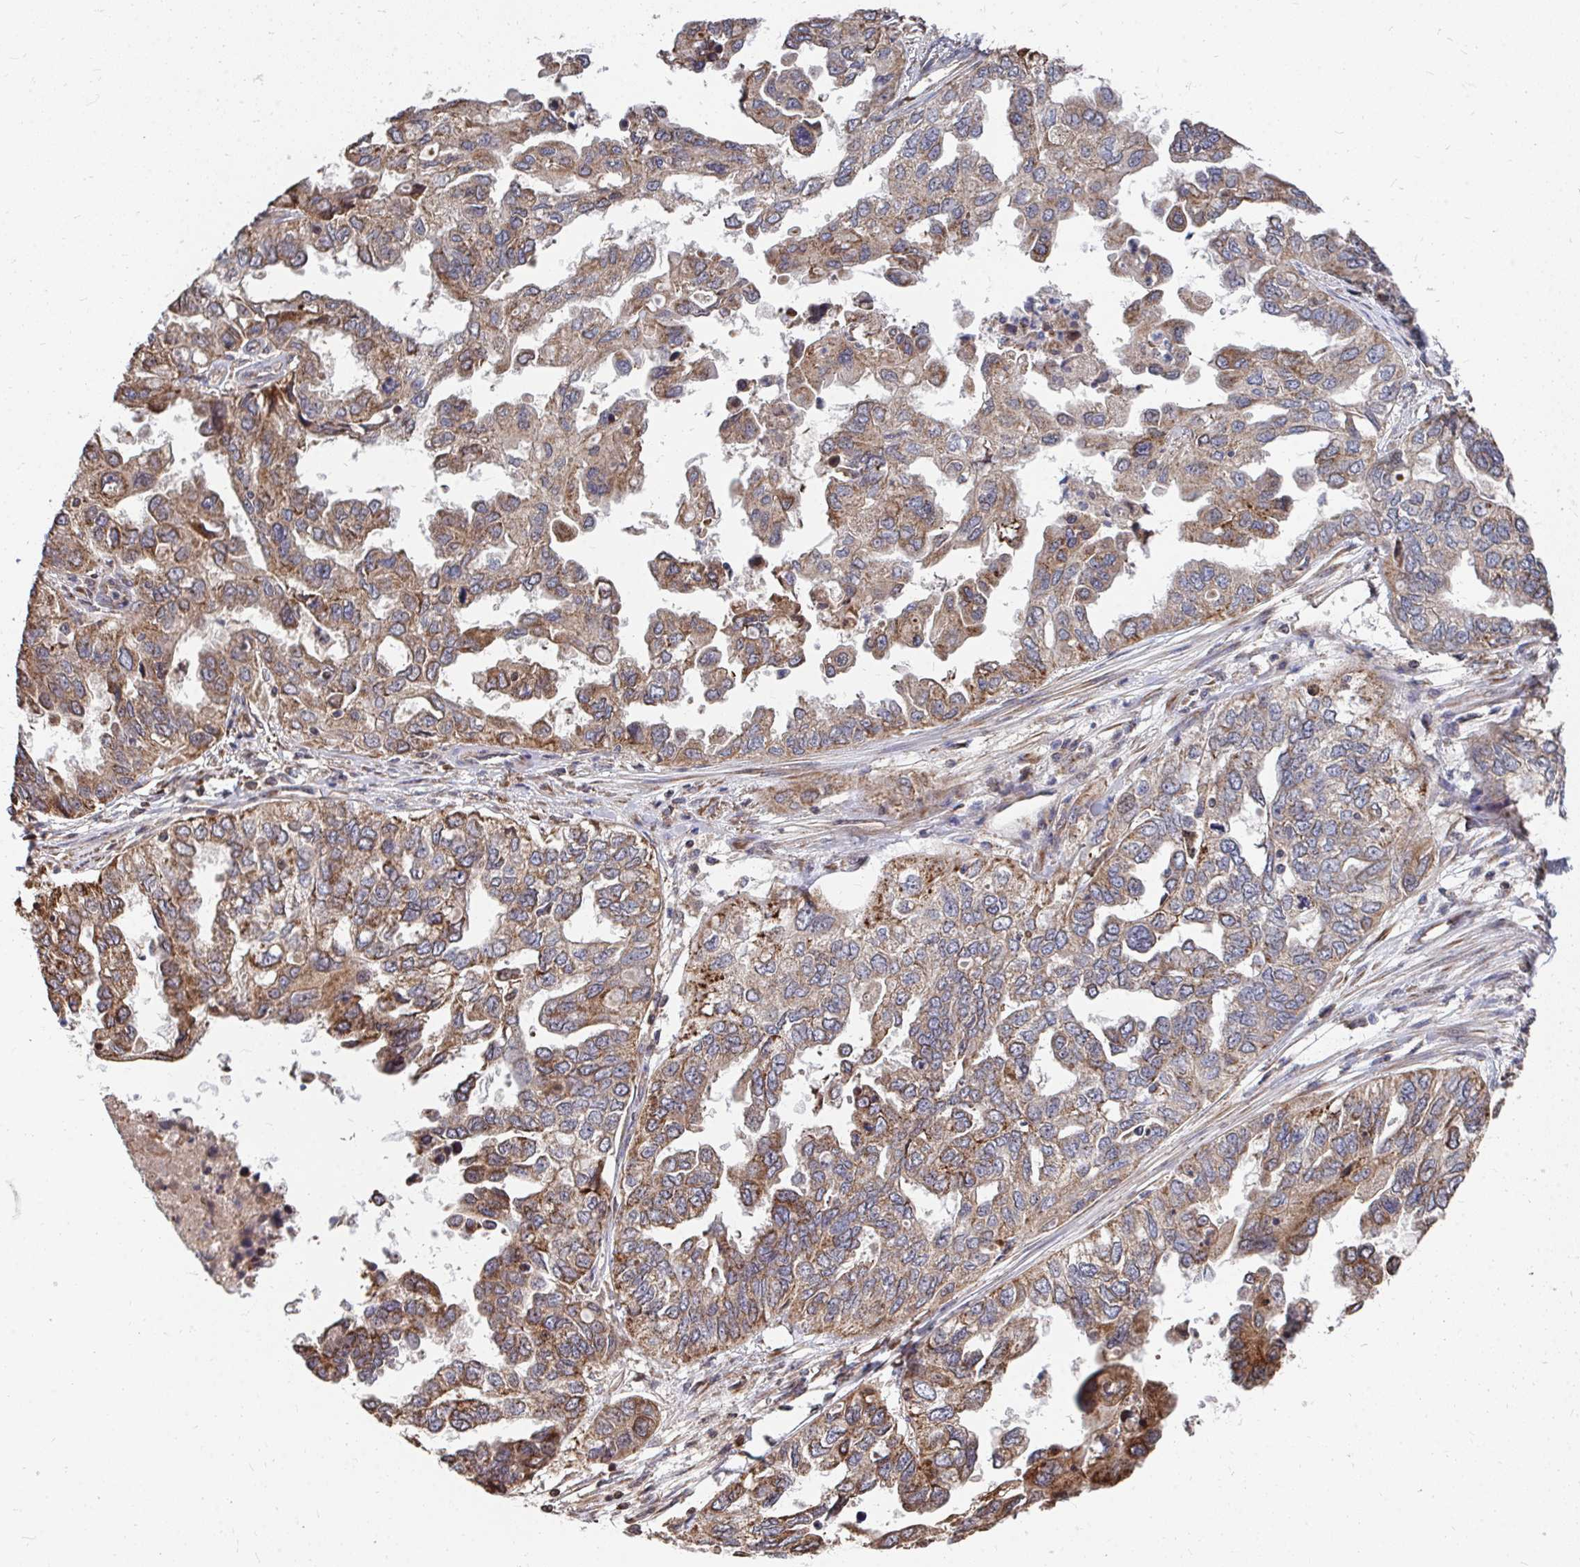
{"staining": {"intensity": "moderate", "quantity": ">75%", "location": "cytoplasmic/membranous"}, "tissue": "ovarian cancer", "cell_type": "Tumor cells", "image_type": "cancer", "snomed": [{"axis": "morphology", "description": "Cystadenocarcinoma, serous, NOS"}, {"axis": "topography", "description": "Ovary"}], "caption": "DAB (3,3'-diaminobenzidine) immunohistochemical staining of ovarian cancer exhibits moderate cytoplasmic/membranous protein staining in approximately >75% of tumor cells. The protein is shown in brown color, while the nuclei are stained blue.", "gene": "FAM89A", "patient": {"sex": "female", "age": 53}}